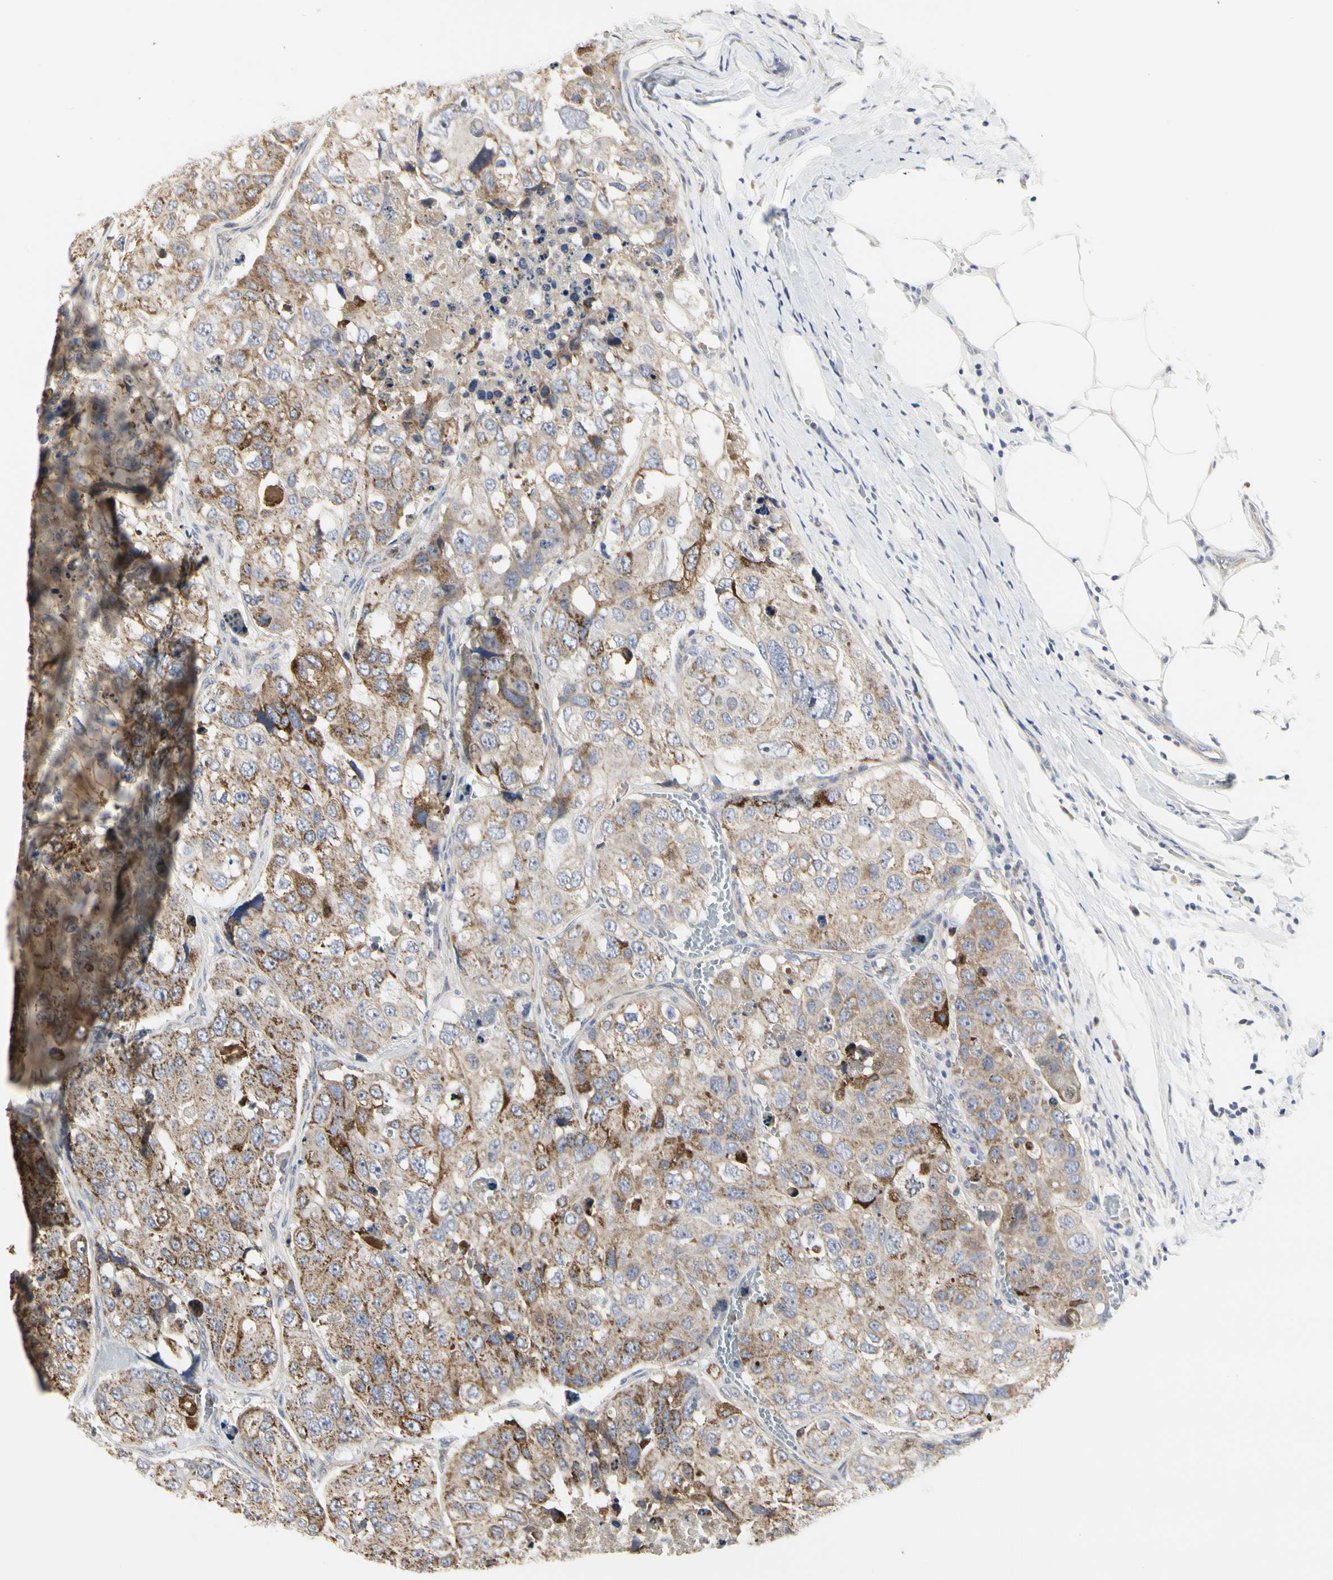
{"staining": {"intensity": "strong", "quantity": "25%-75%", "location": "cytoplasmic/membranous"}, "tissue": "urothelial cancer", "cell_type": "Tumor cells", "image_type": "cancer", "snomed": [{"axis": "morphology", "description": "Urothelial carcinoma, High grade"}, {"axis": "topography", "description": "Lymph node"}, {"axis": "topography", "description": "Urinary bladder"}], "caption": "Immunohistochemistry (DAB) staining of human urothelial cancer displays strong cytoplasmic/membranous protein positivity in approximately 25%-75% of tumor cells.", "gene": "SHANK2", "patient": {"sex": "male", "age": 51}}